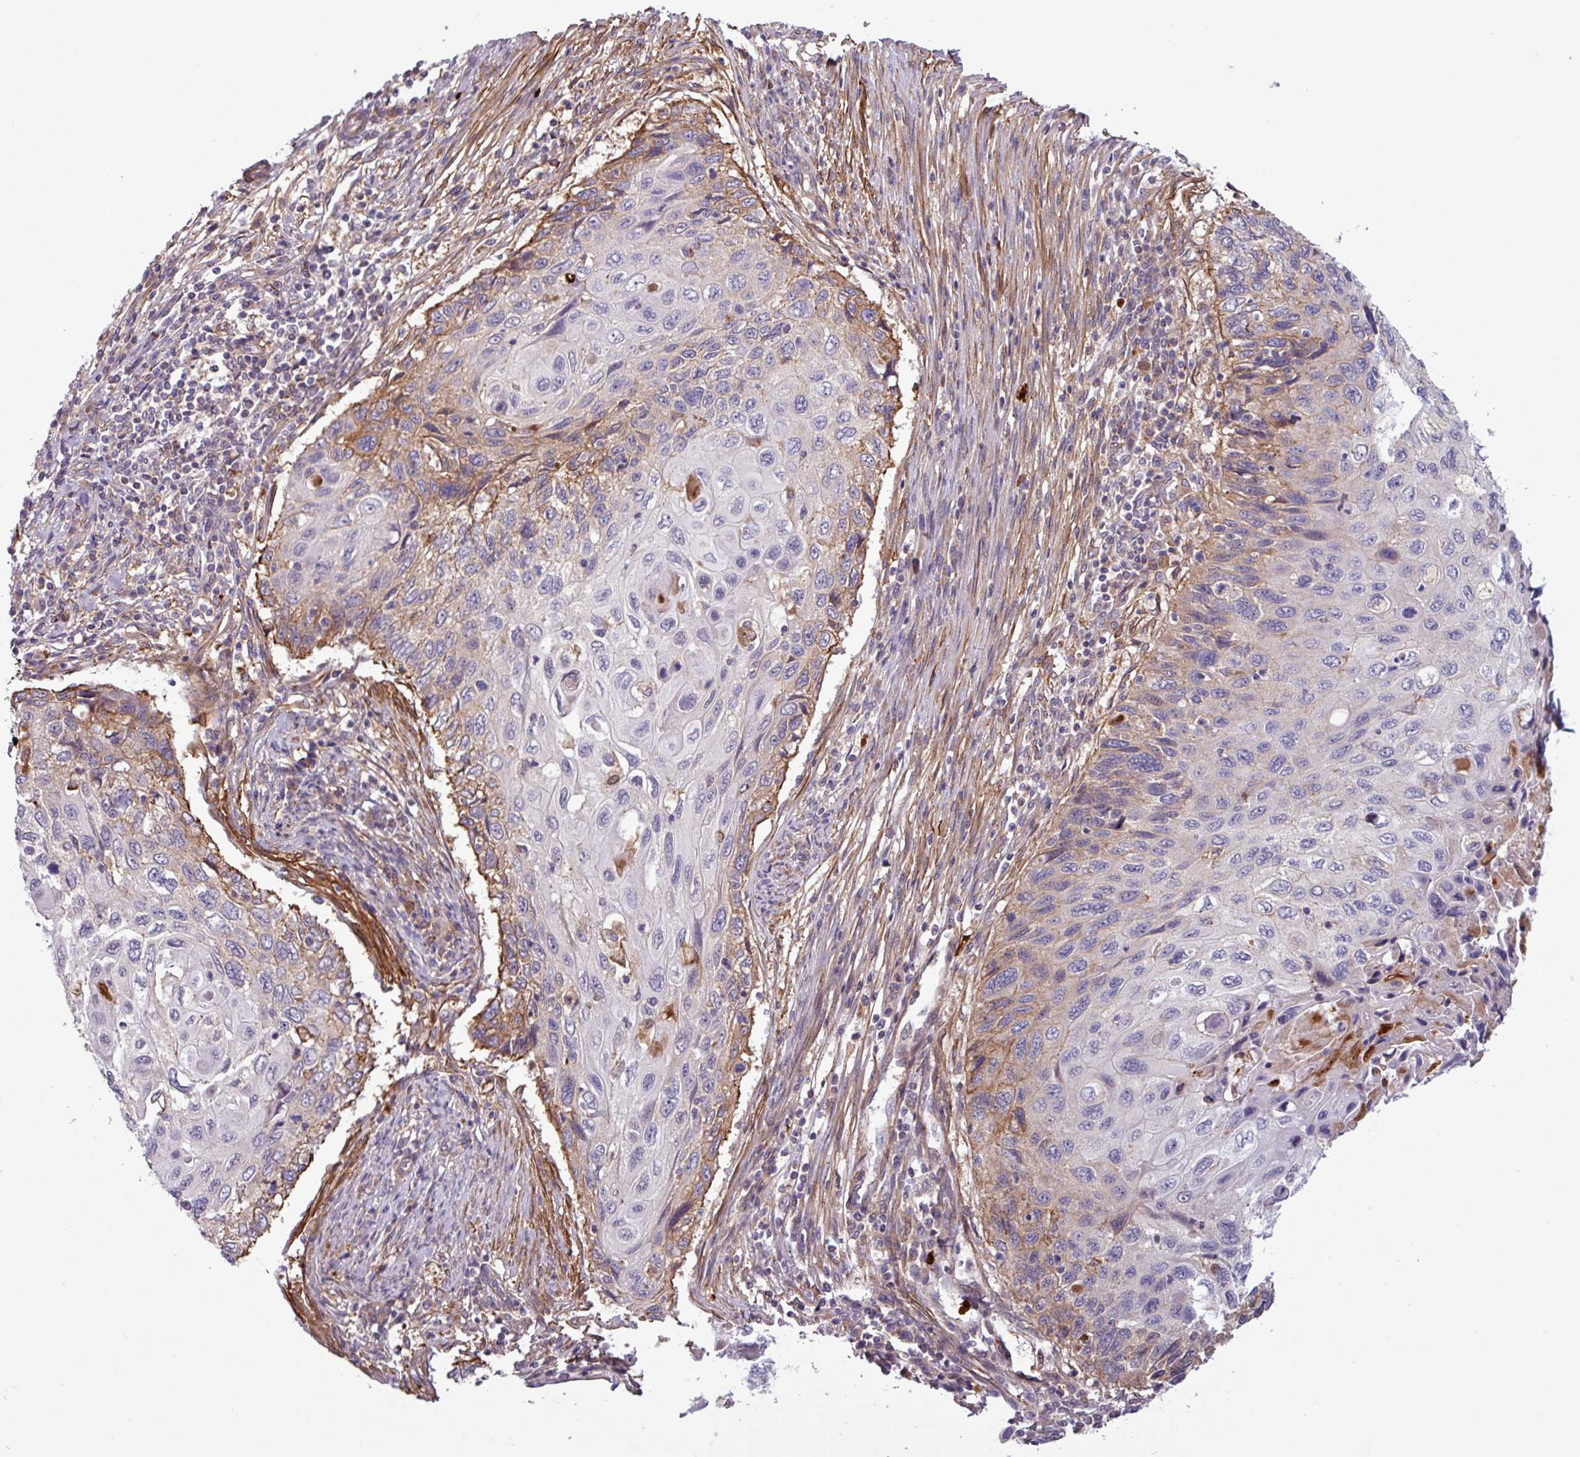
{"staining": {"intensity": "weak", "quantity": "<25%", "location": "cytoplasmic/membranous"}, "tissue": "cervical cancer", "cell_type": "Tumor cells", "image_type": "cancer", "snomed": [{"axis": "morphology", "description": "Squamous cell carcinoma, NOS"}, {"axis": "topography", "description": "Cervix"}], "caption": "The micrograph shows no significant expression in tumor cells of squamous cell carcinoma (cervical). (Brightfield microscopy of DAB (3,3'-diaminobenzidine) immunohistochemistry at high magnification).", "gene": "PCED1A", "patient": {"sex": "female", "age": 70}}